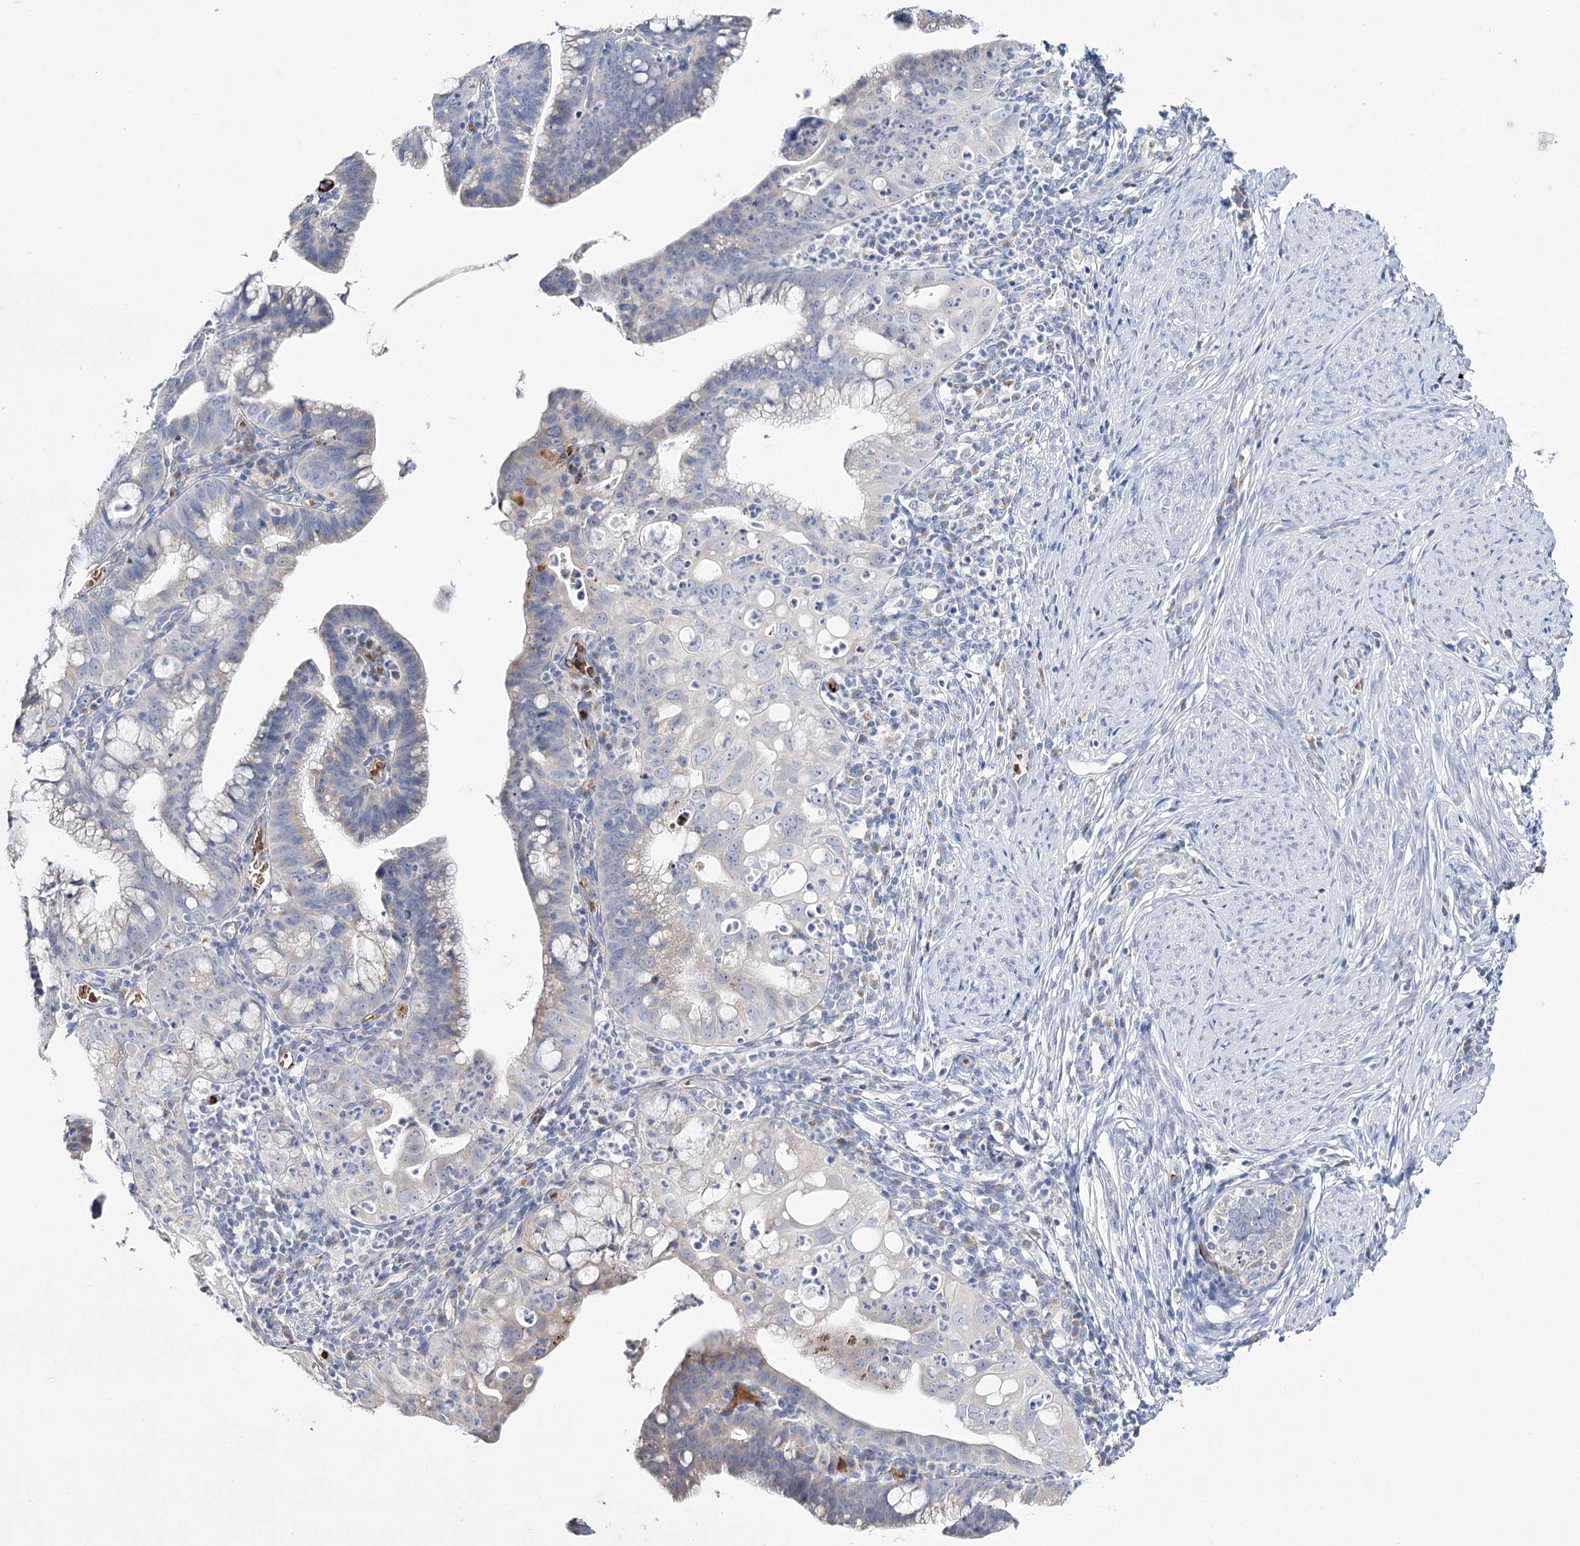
{"staining": {"intensity": "negative", "quantity": "none", "location": "none"}, "tissue": "cervical cancer", "cell_type": "Tumor cells", "image_type": "cancer", "snomed": [{"axis": "morphology", "description": "Adenocarcinoma, NOS"}, {"axis": "topography", "description": "Cervix"}], "caption": "DAB immunohistochemical staining of human cervical adenocarcinoma reveals no significant expression in tumor cells.", "gene": "GBF1", "patient": {"sex": "female", "age": 36}}